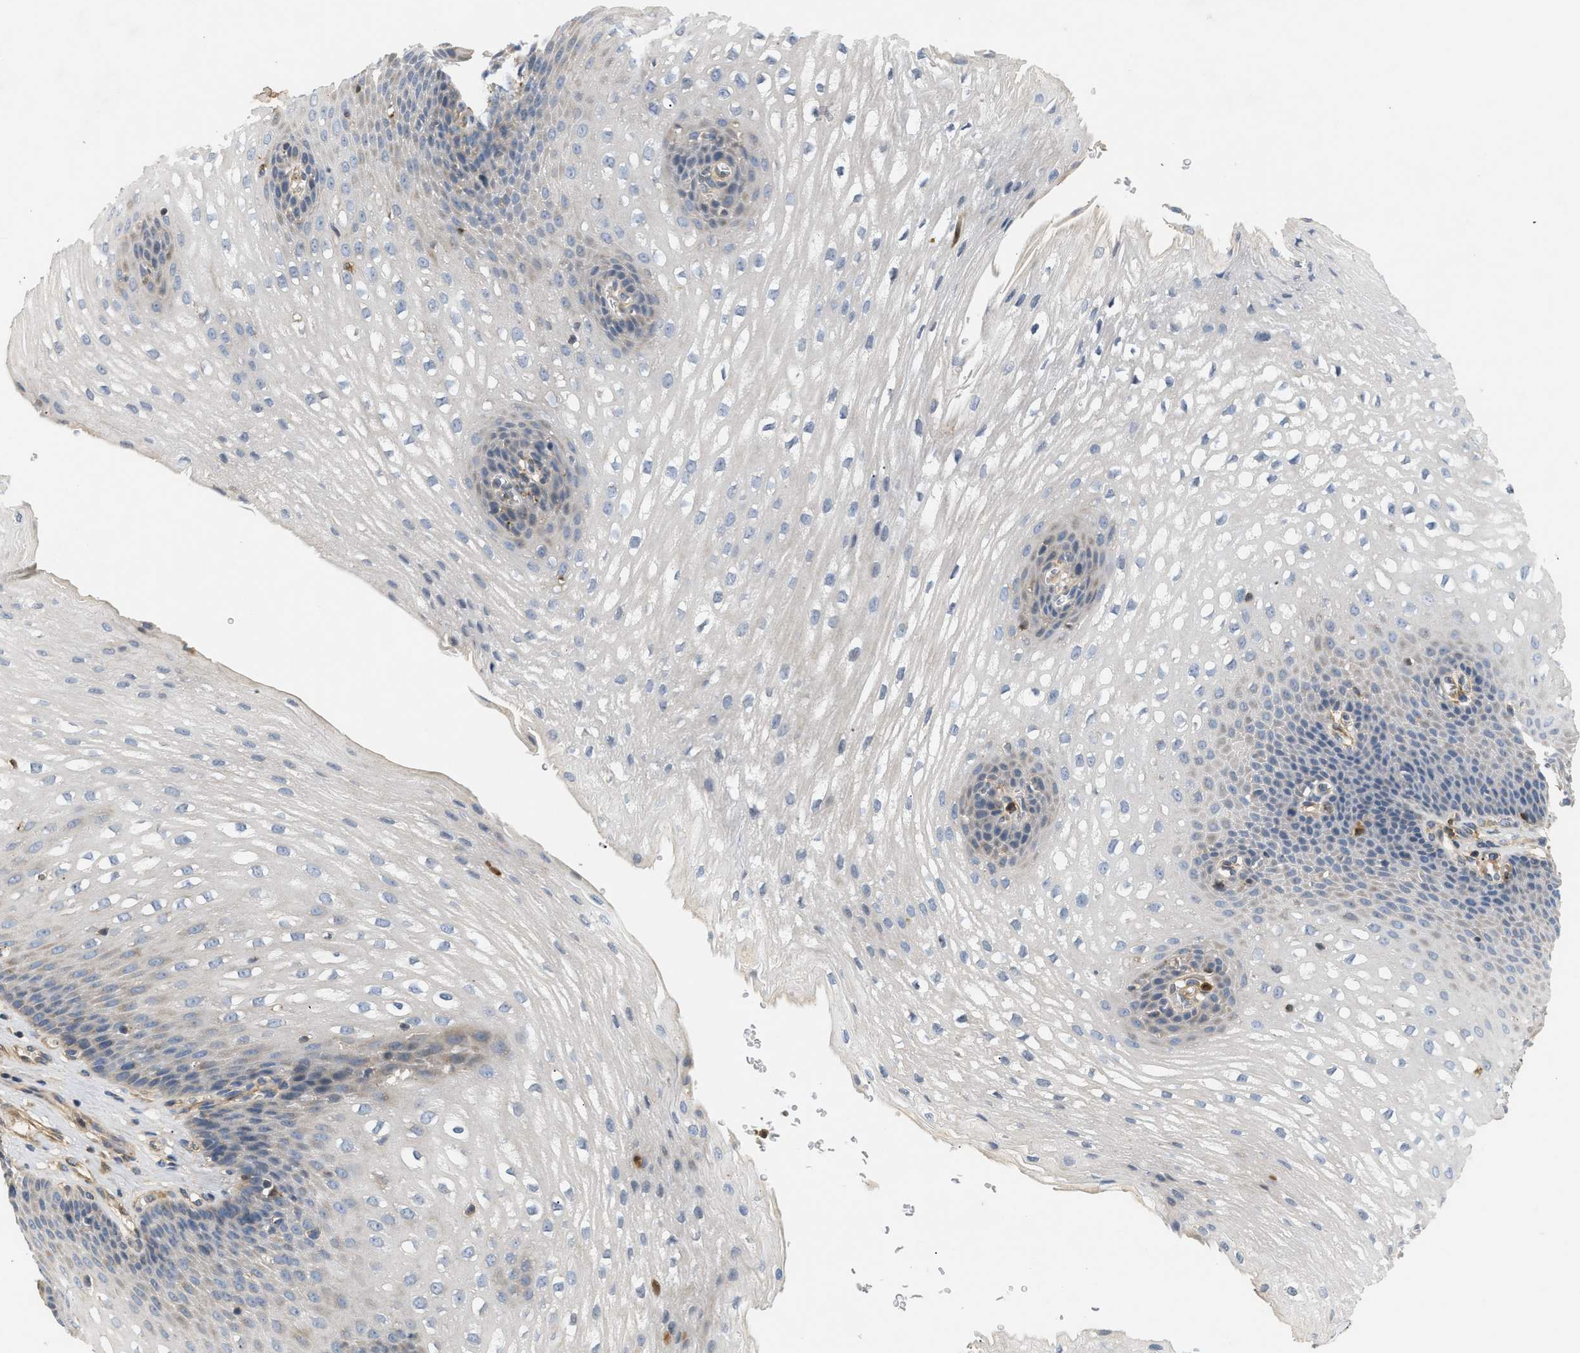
{"staining": {"intensity": "weak", "quantity": "<25%", "location": "cytoplasmic/membranous"}, "tissue": "esophagus", "cell_type": "Squamous epithelial cells", "image_type": "normal", "snomed": [{"axis": "morphology", "description": "Normal tissue, NOS"}, {"axis": "topography", "description": "Esophagus"}], "caption": "This is an immunohistochemistry (IHC) histopathology image of benign human esophagus. There is no positivity in squamous epithelial cells.", "gene": "FARS2", "patient": {"sex": "male", "age": 48}}